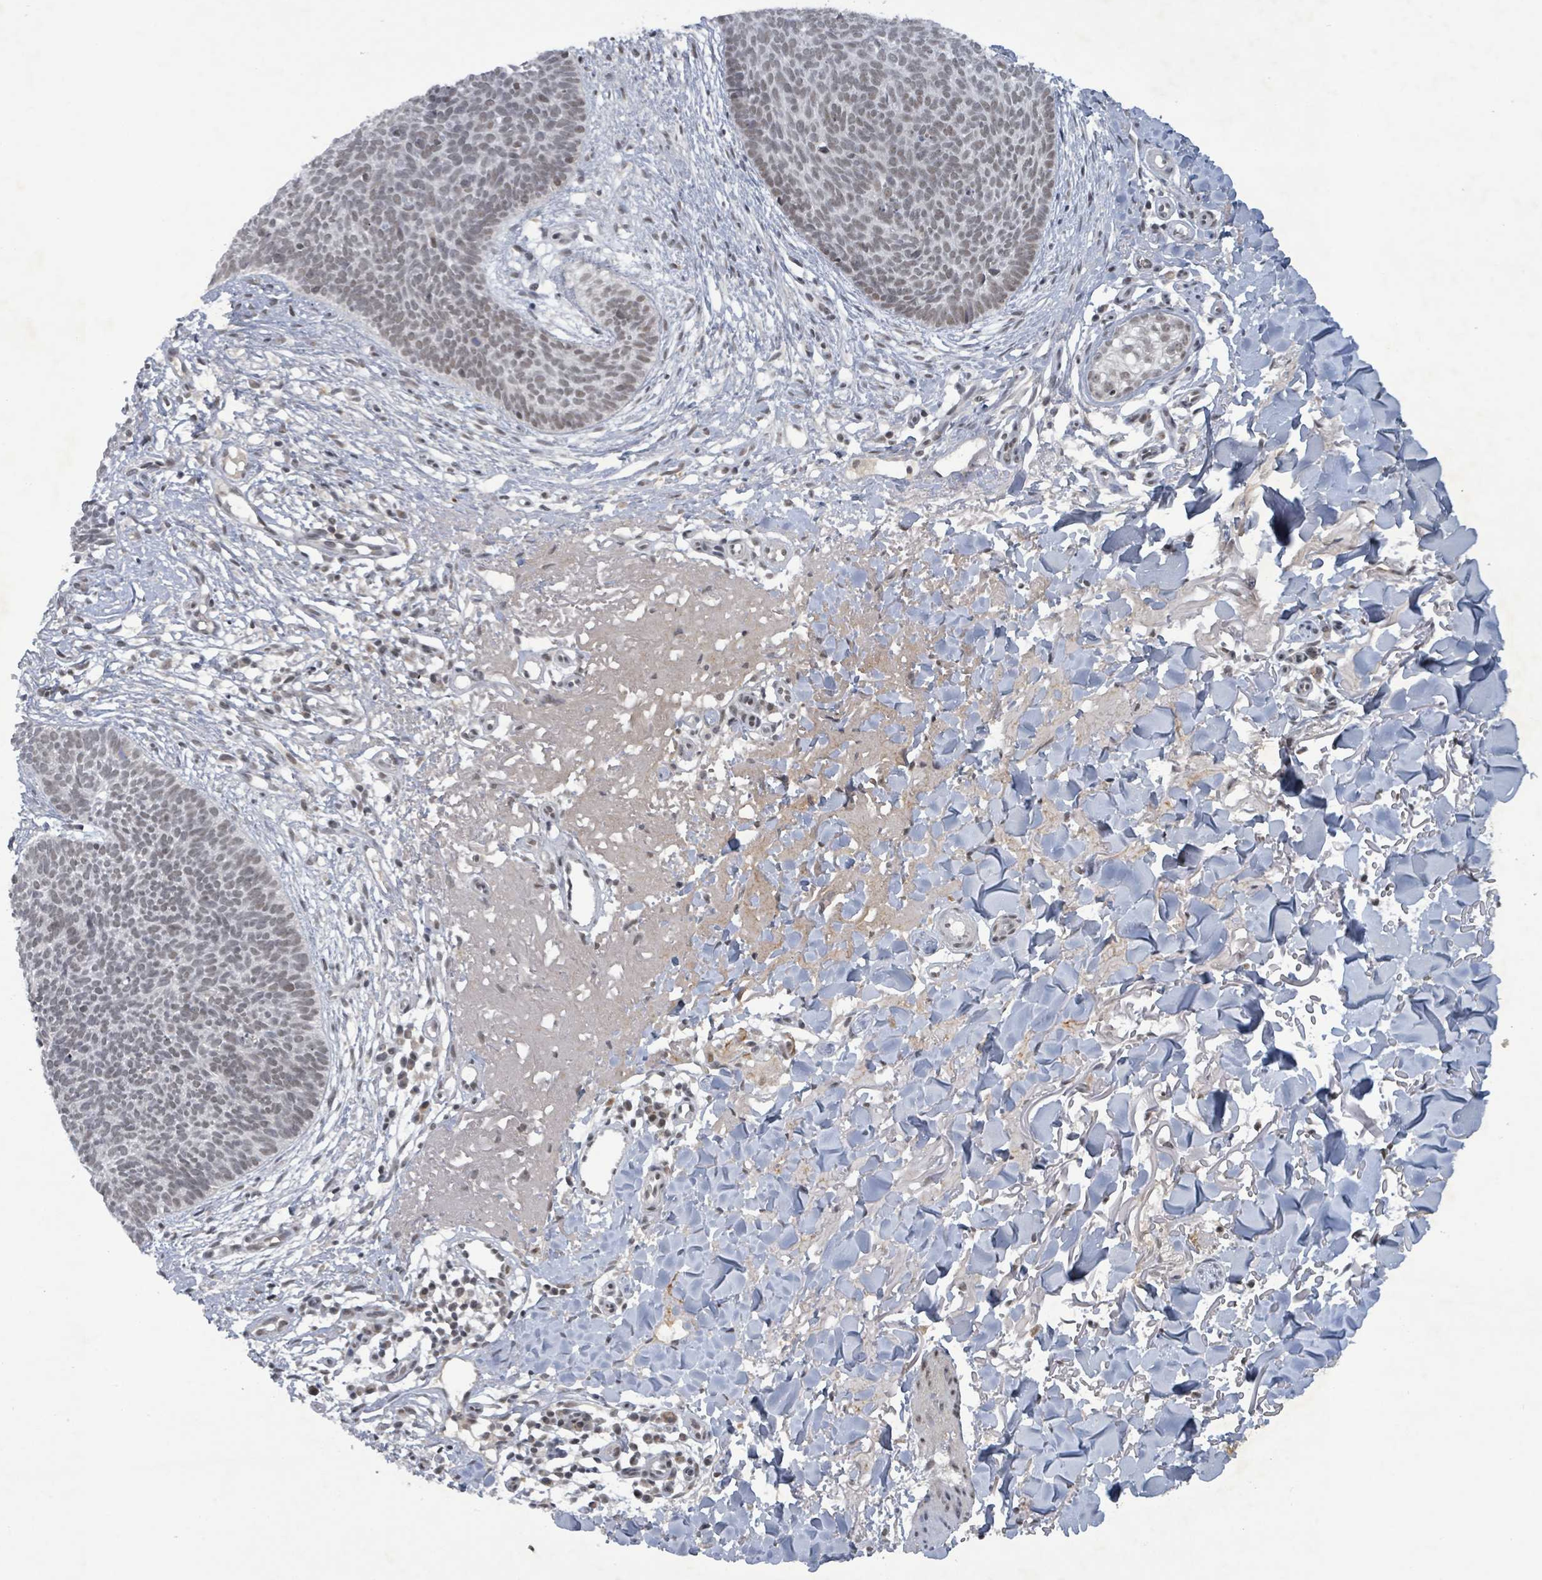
{"staining": {"intensity": "weak", "quantity": "25%-75%", "location": "nuclear"}, "tissue": "skin cancer", "cell_type": "Tumor cells", "image_type": "cancer", "snomed": [{"axis": "morphology", "description": "Basal cell carcinoma"}, {"axis": "topography", "description": "Skin"}], "caption": "Immunohistochemistry micrograph of basal cell carcinoma (skin) stained for a protein (brown), which demonstrates low levels of weak nuclear expression in about 25%-75% of tumor cells.", "gene": "BANP", "patient": {"sex": "male", "age": 84}}